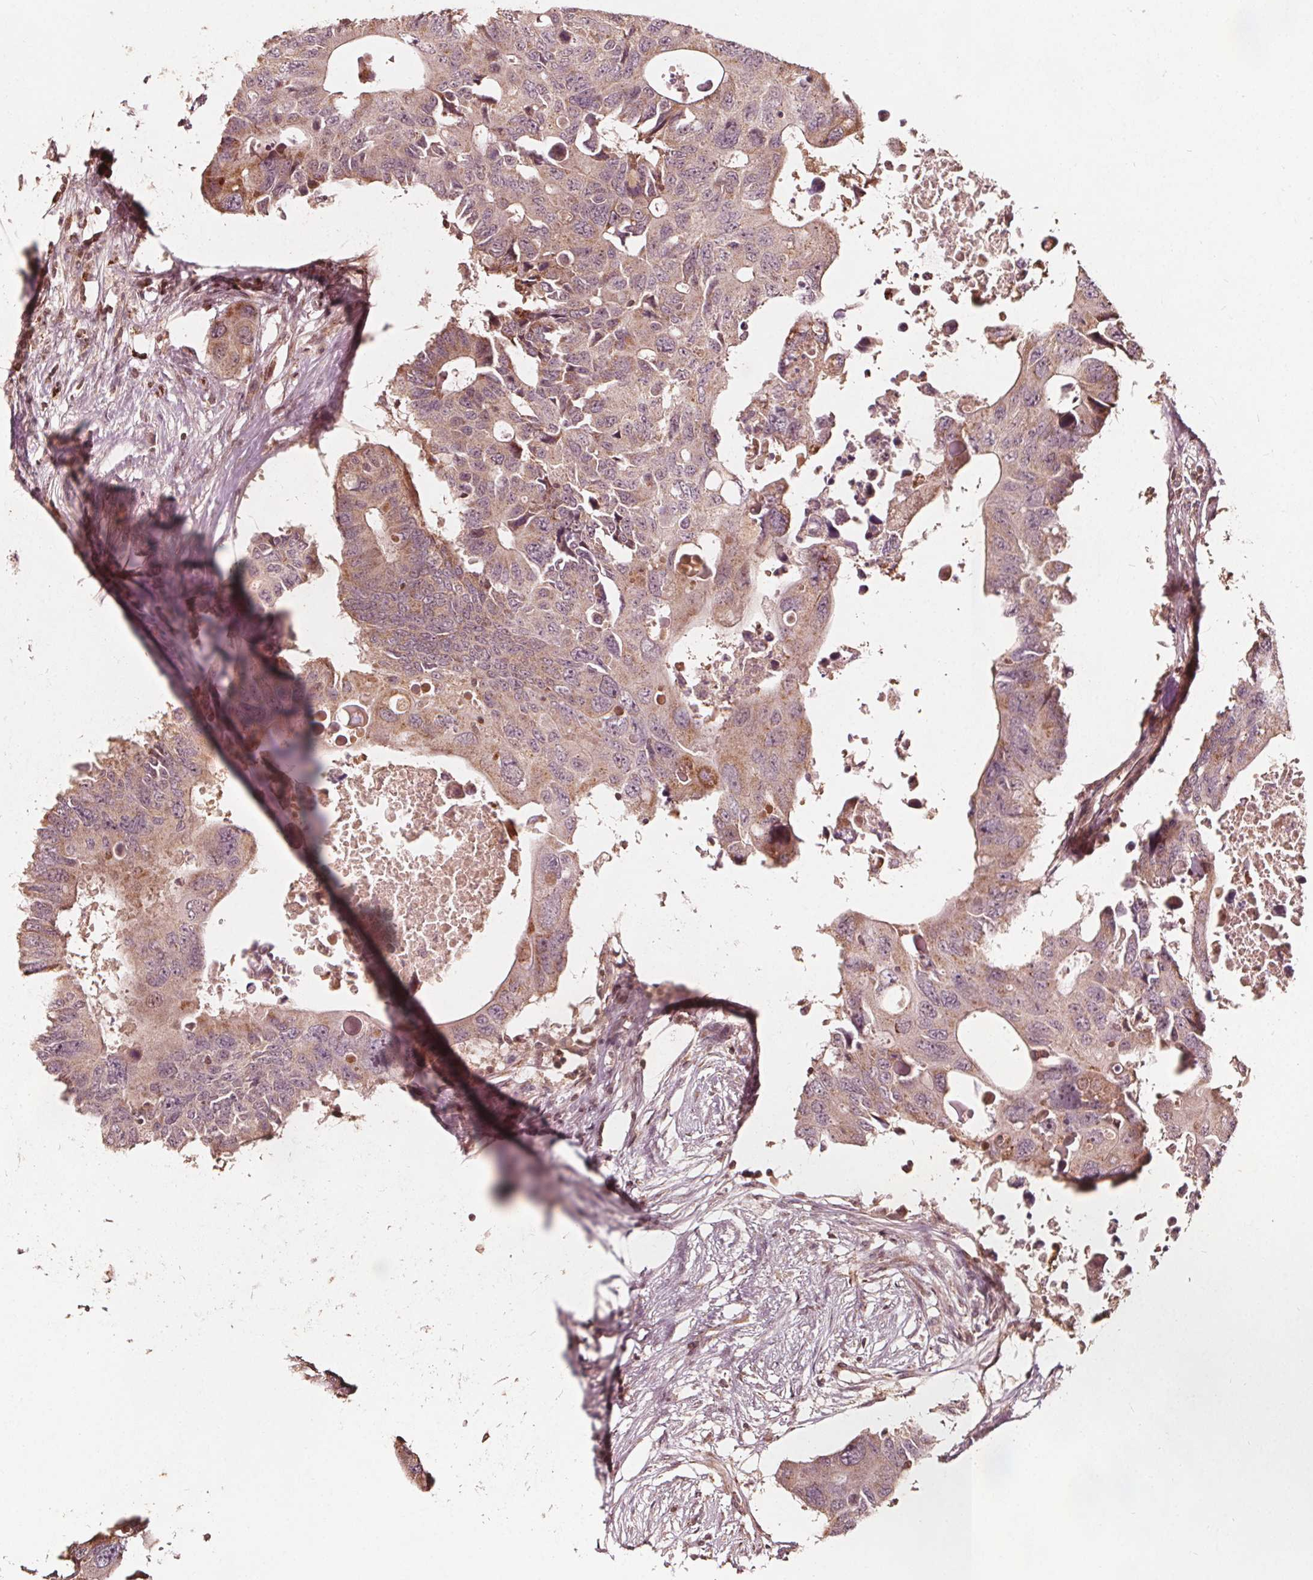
{"staining": {"intensity": "weak", "quantity": ">75%", "location": "cytoplasmic/membranous"}, "tissue": "colorectal cancer", "cell_type": "Tumor cells", "image_type": "cancer", "snomed": [{"axis": "morphology", "description": "Adenocarcinoma, NOS"}, {"axis": "topography", "description": "Colon"}], "caption": "The micrograph demonstrates immunohistochemical staining of colorectal cancer. There is weak cytoplasmic/membranous positivity is seen in about >75% of tumor cells.", "gene": "AIP", "patient": {"sex": "male", "age": 71}}